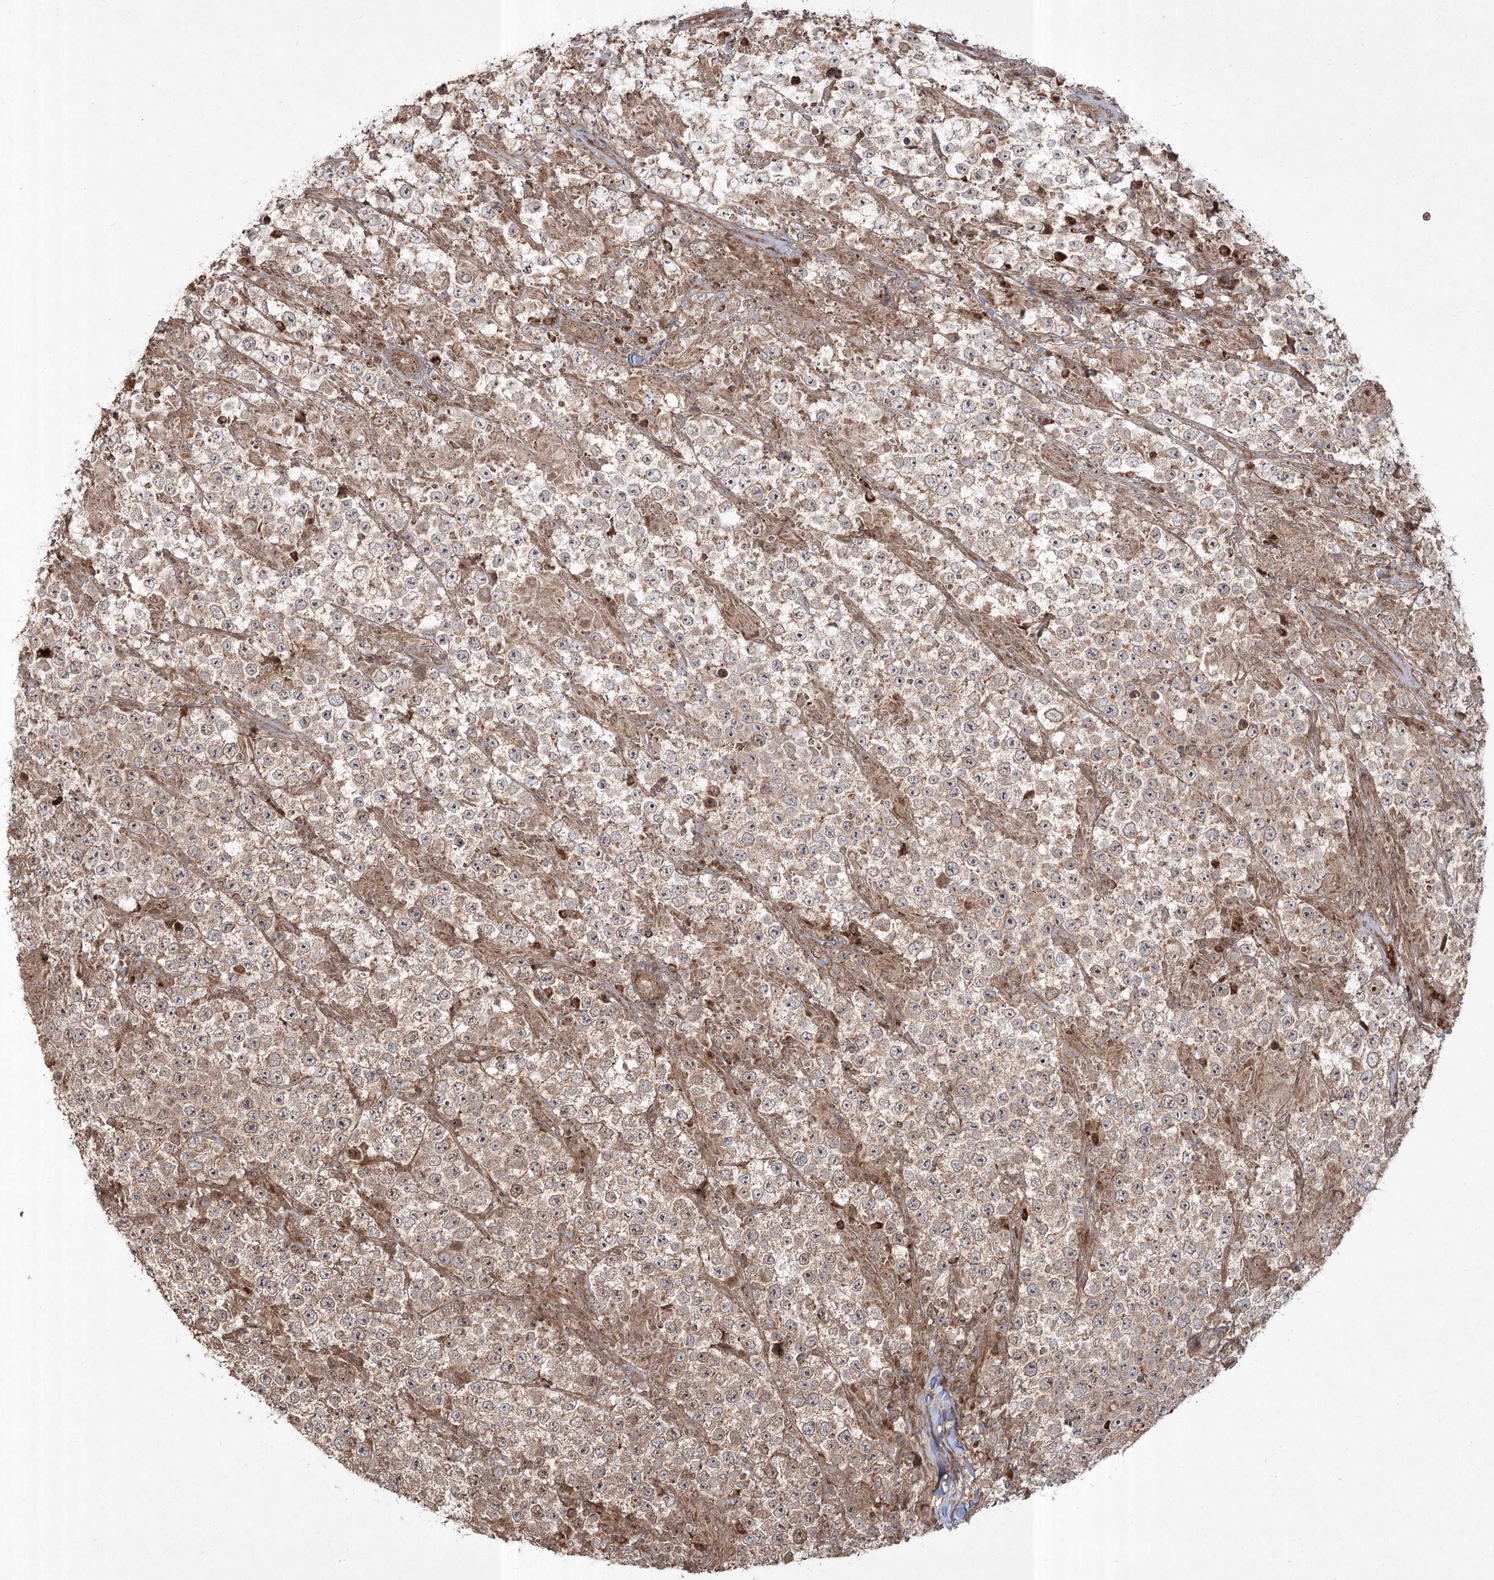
{"staining": {"intensity": "moderate", "quantity": "25%-75%", "location": "cytoplasmic/membranous,nuclear"}, "tissue": "testis cancer", "cell_type": "Tumor cells", "image_type": "cancer", "snomed": [{"axis": "morphology", "description": "Normal tissue, NOS"}, {"axis": "morphology", "description": "Urothelial carcinoma, High grade"}, {"axis": "morphology", "description": "Seminoma, NOS"}, {"axis": "morphology", "description": "Carcinoma, Embryonal, NOS"}, {"axis": "topography", "description": "Urinary bladder"}, {"axis": "topography", "description": "Testis"}], "caption": "Protein staining by IHC shows moderate cytoplasmic/membranous and nuclear positivity in approximately 25%-75% of tumor cells in testis seminoma.", "gene": "CPLANE1", "patient": {"sex": "male", "age": 41}}